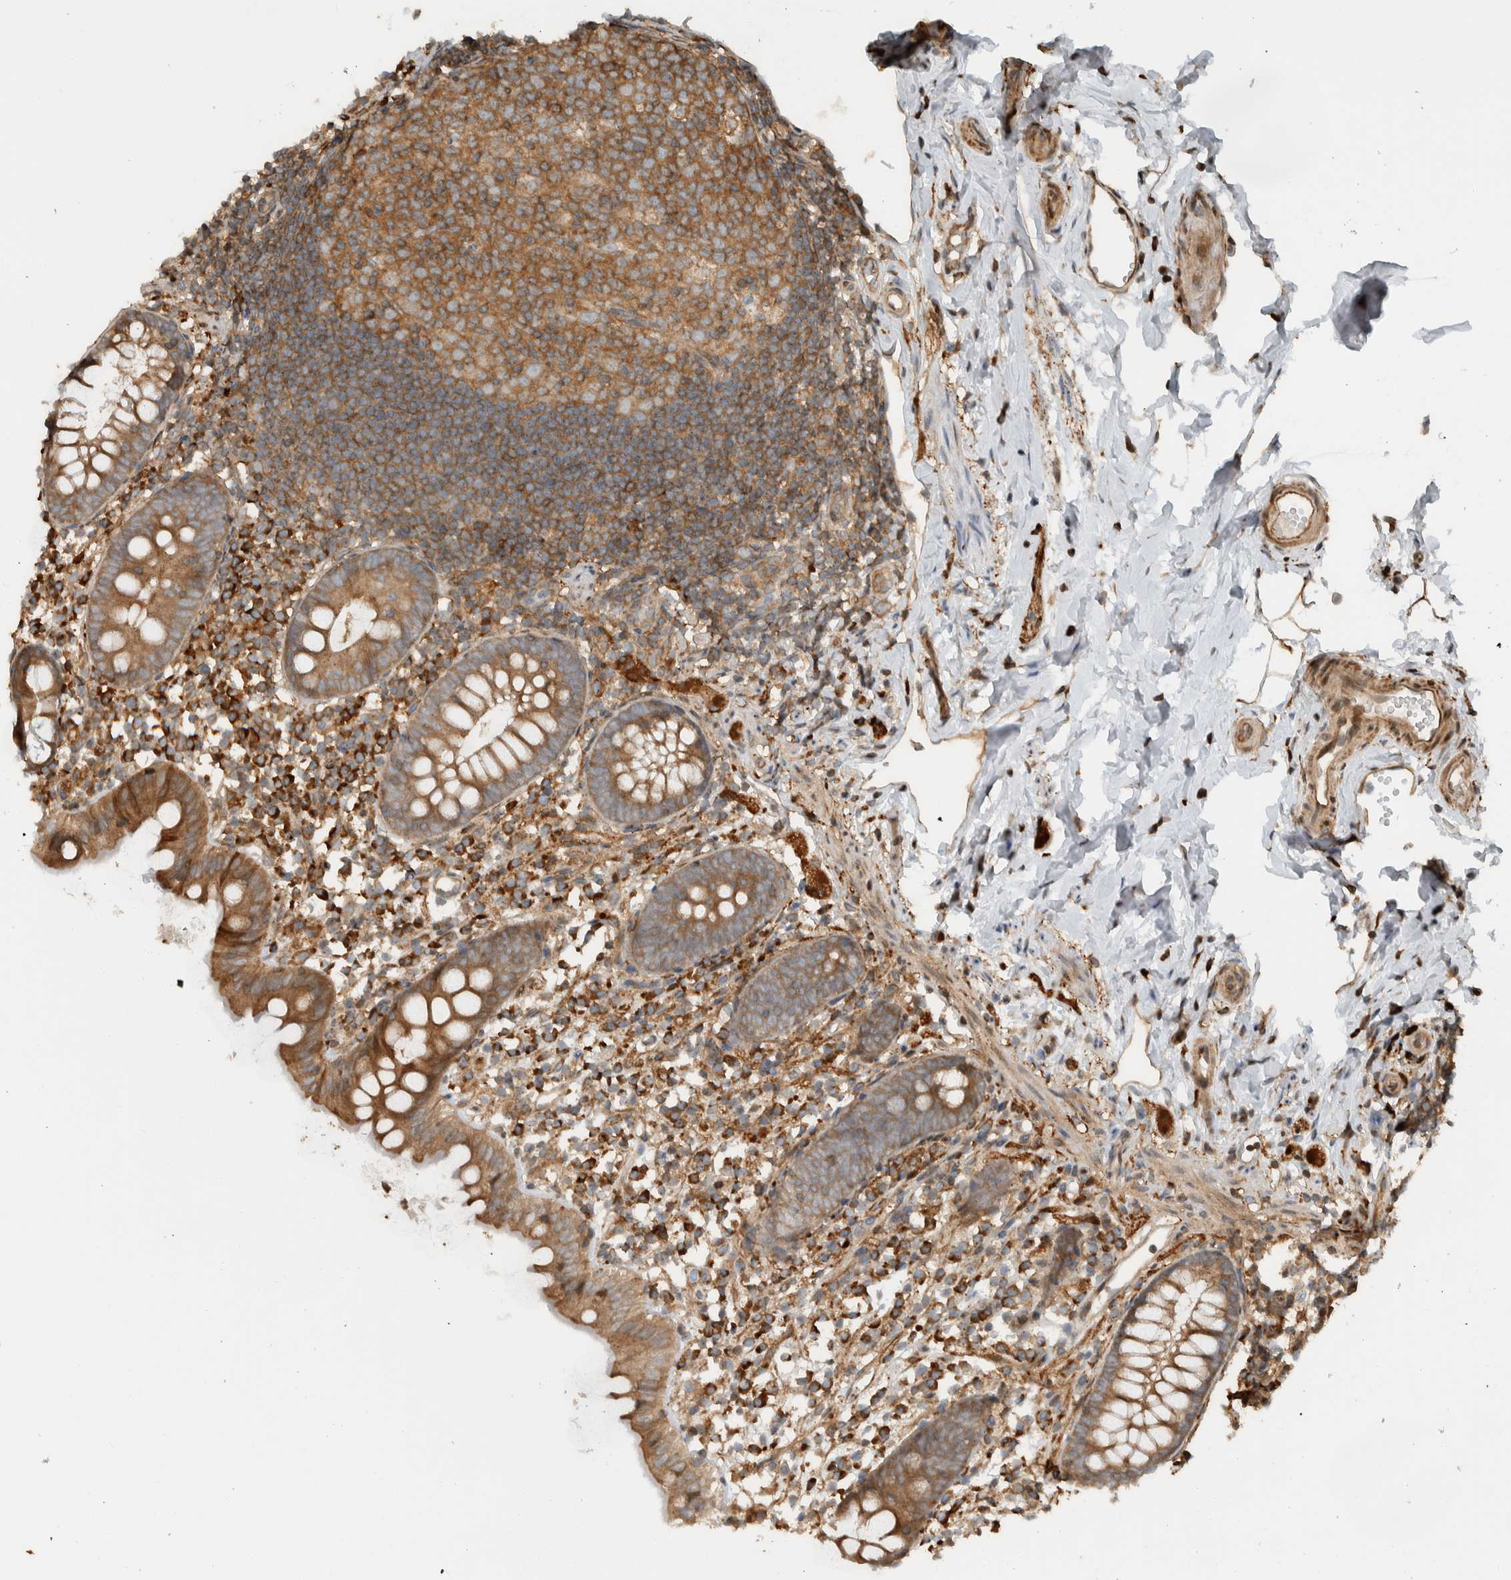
{"staining": {"intensity": "strong", "quantity": ">75%", "location": "cytoplasmic/membranous"}, "tissue": "appendix", "cell_type": "Glandular cells", "image_type": "normal", "snomed": [{"axis": "morphology", "description": "Normal tissue, NOS"}, {"axis": "topography", "description": "Appendix"}], "caption": "IHC image of benign appendix: appendix stained using immunohistochemistry (IHC) displays high levels of strong protein expression localized specifically in the cytoplasmic/membranous of glandular cells, appearing as a cytoplasmic/membranous brown color.", "gene": "CNTROB", "patient": {"sex": "female", "age": 20}}